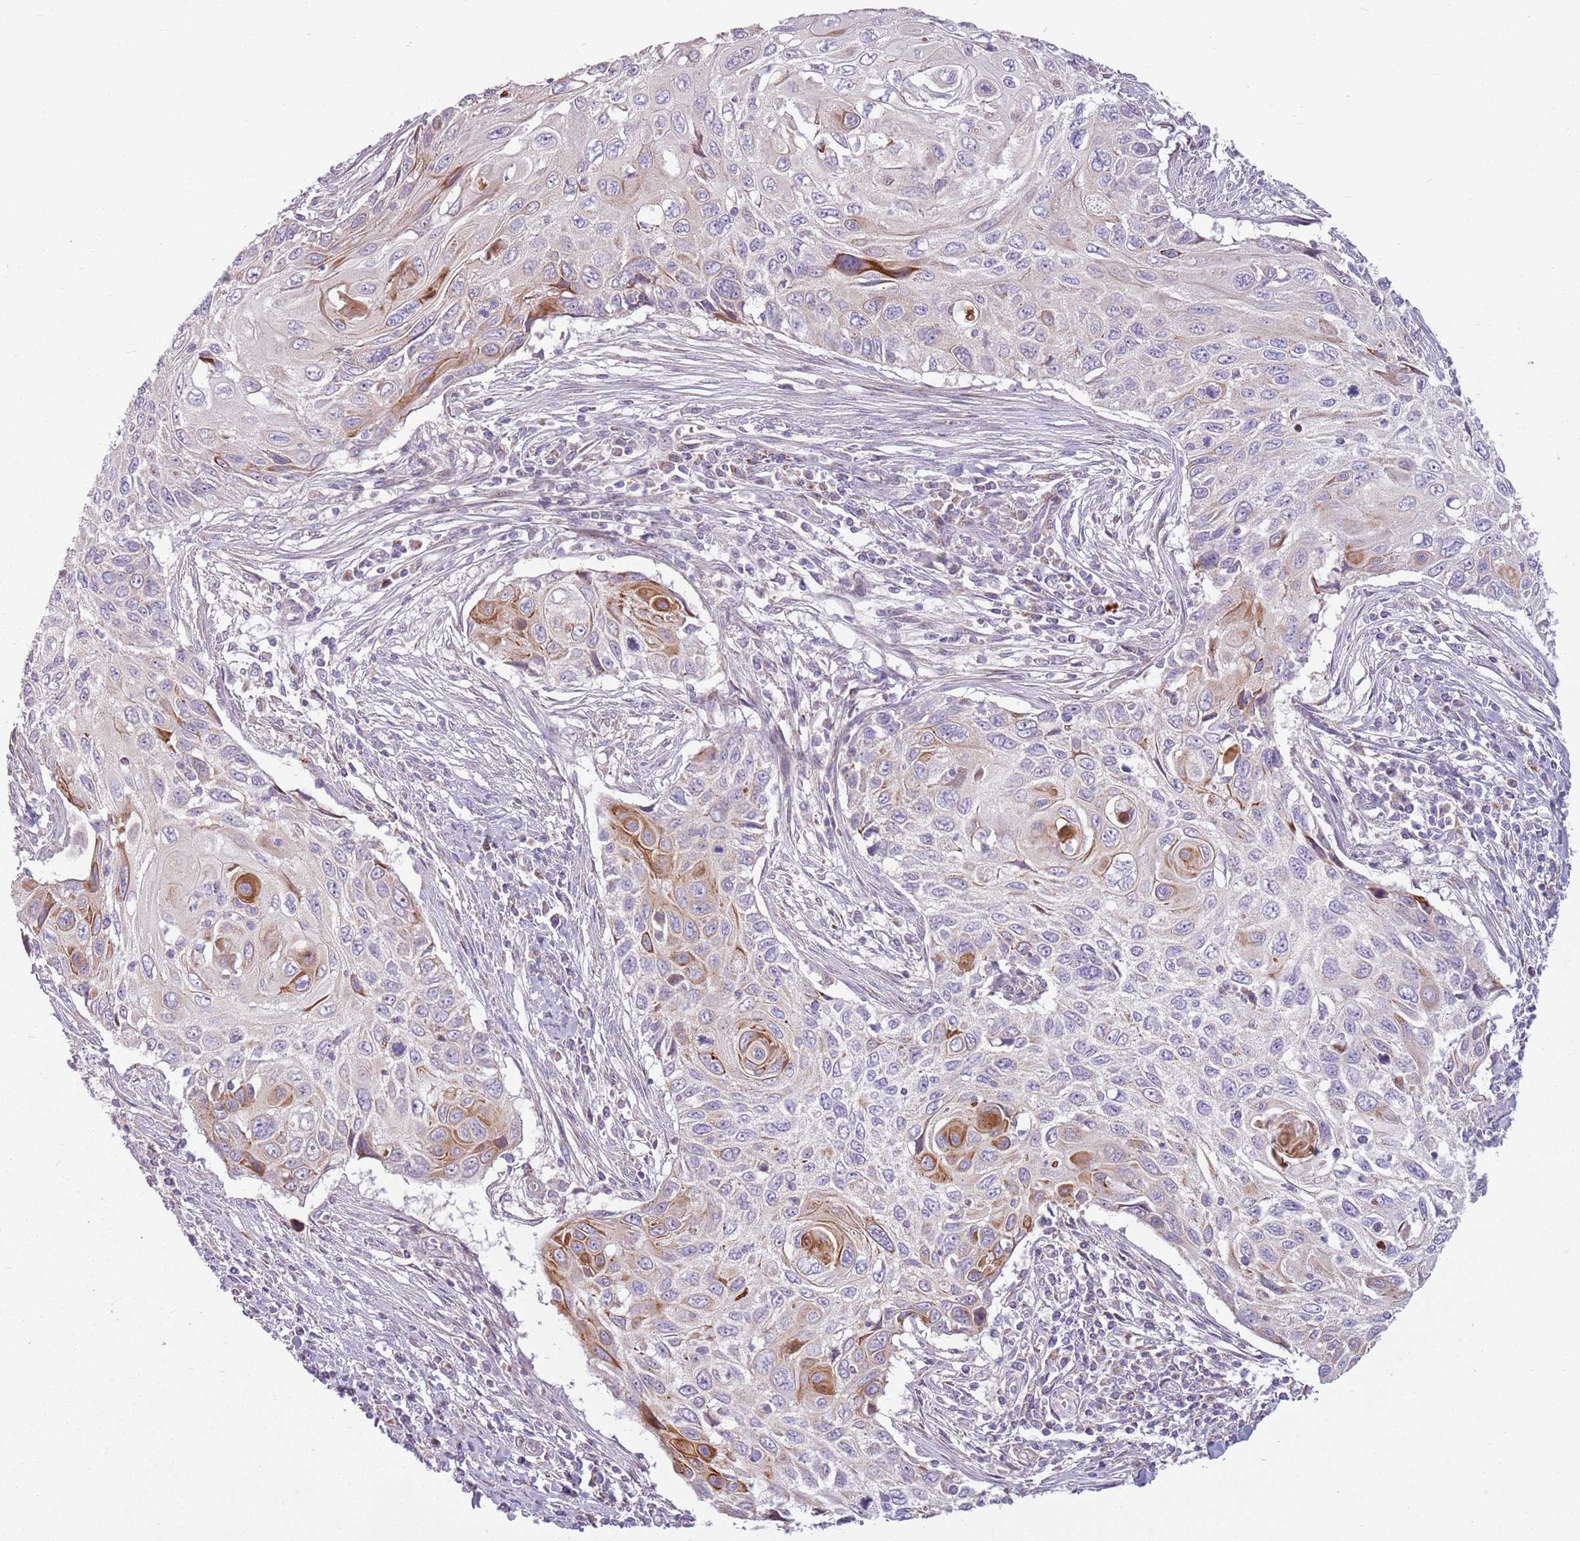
{"staining": {"intensity": "moderate", "quantity": "<25%", "location": "cytoplasmic/membranous"}, "tissue": "cervical cancer", "cell_type": "Tumor cells", "image_type": "cancer", "snomed": [{"axis": "morphology", "description": "Squamous cell carcinoma, NOS"}, {"axis": "topography", "description": "Cervix"}], "caption": "Cervical squamous cell carcinoma stained with a brown dye exhibits moderate cytoplasmic/membranous positive staining in approximately <25% of tumor cells.", "gene": "ZNF530", "patient": {"sex": "female", "age": 70}}